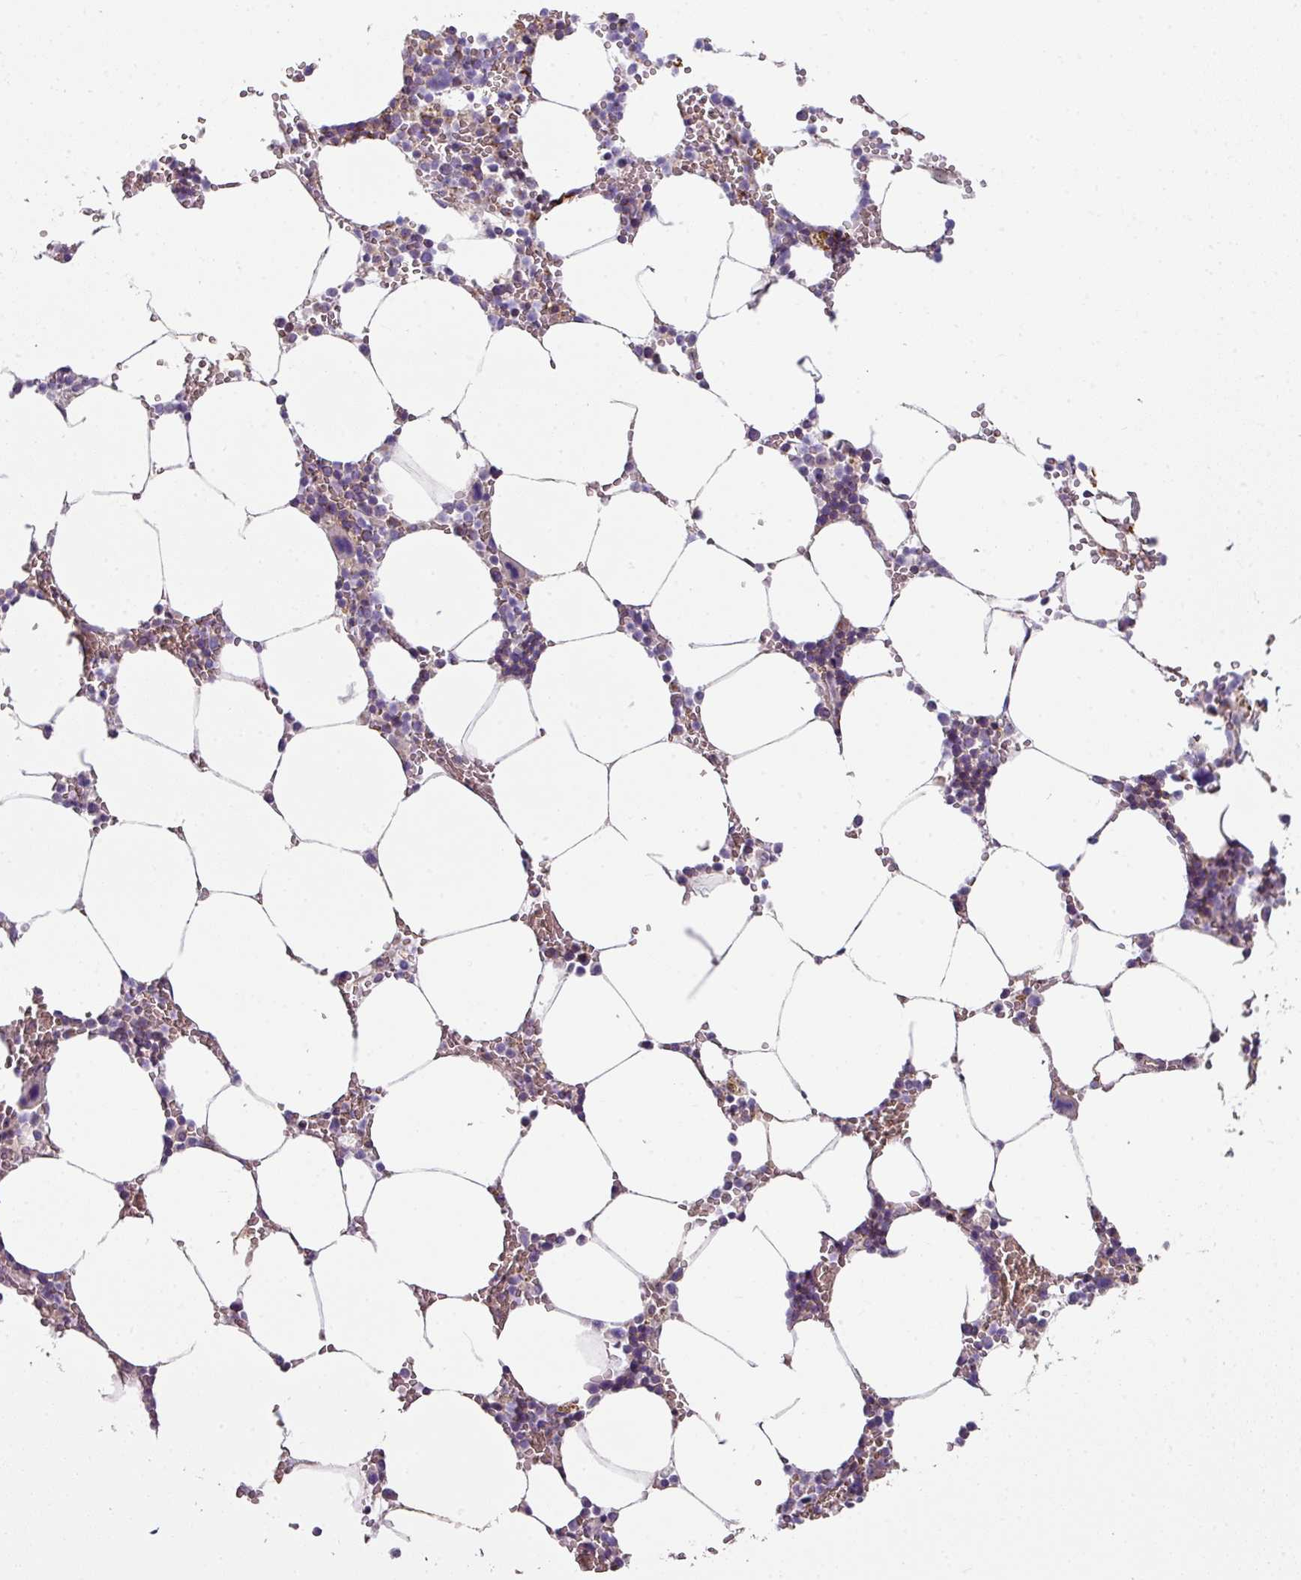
{"staining": {"intensity": "moderate", "quantity": "<25%", "location": "cytoplasmic/membranous"}, "tissue": "bone marrow", "cell_type": "Hematopoietic cells", "image_type": "normal", "snomed": [{"axis": "morphology", "description": "Normal tissue, NOS"}, {"axis": "topography", "description": "Bone marrow"}], "caption": "The immunohistochemical stain highlights moderate cytoplasmic/membranous staining in hematopoietic cells of benign bone marrow. (DAB IHC, brown staining for protein, blue staining for nuclei).", "gene": "LRRC9", "patient": {"sex": "male", "age": 70}}